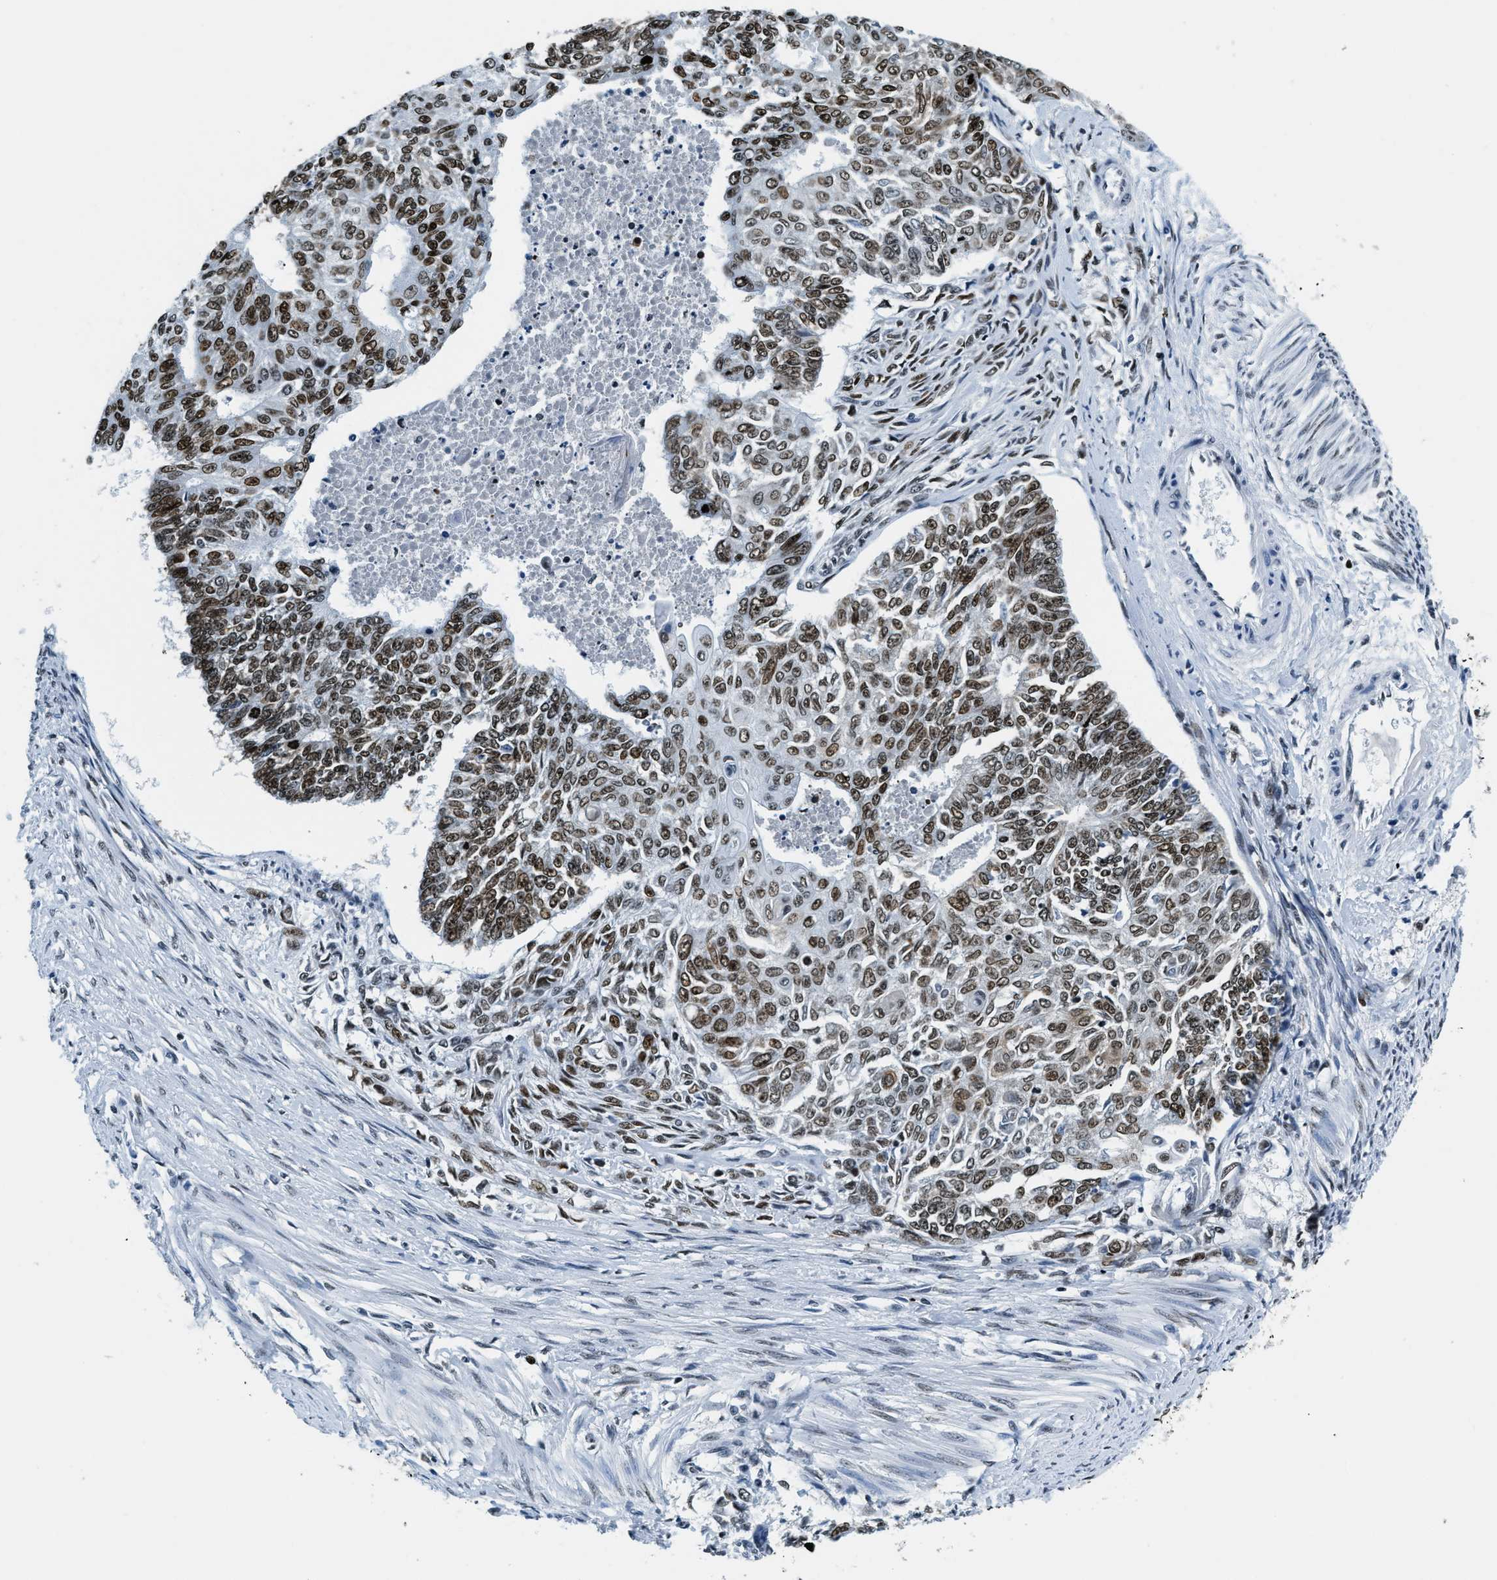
{"staining": {"intensity": "moderate", "quantity": ">75%", "location": "nuclear"}, "tissue": "endometrial cancer", "cell_type": "Tumor cells", "image_type": "cancer", "snomed": [{"axis": "morphology", "description": "Adenocarcinoma, NOS"}, {"axis": "topography", "description": "Endometrium"}], "caption": "A high-resolution micrograph shows immunohistochemistry staining of endometrial cancer (adenocarcinoma), which reveals moderate nuclear staining in about >75% of tumor cells.", "gene": "TOP1", "patient": {"sex": "female", "age": 32}}